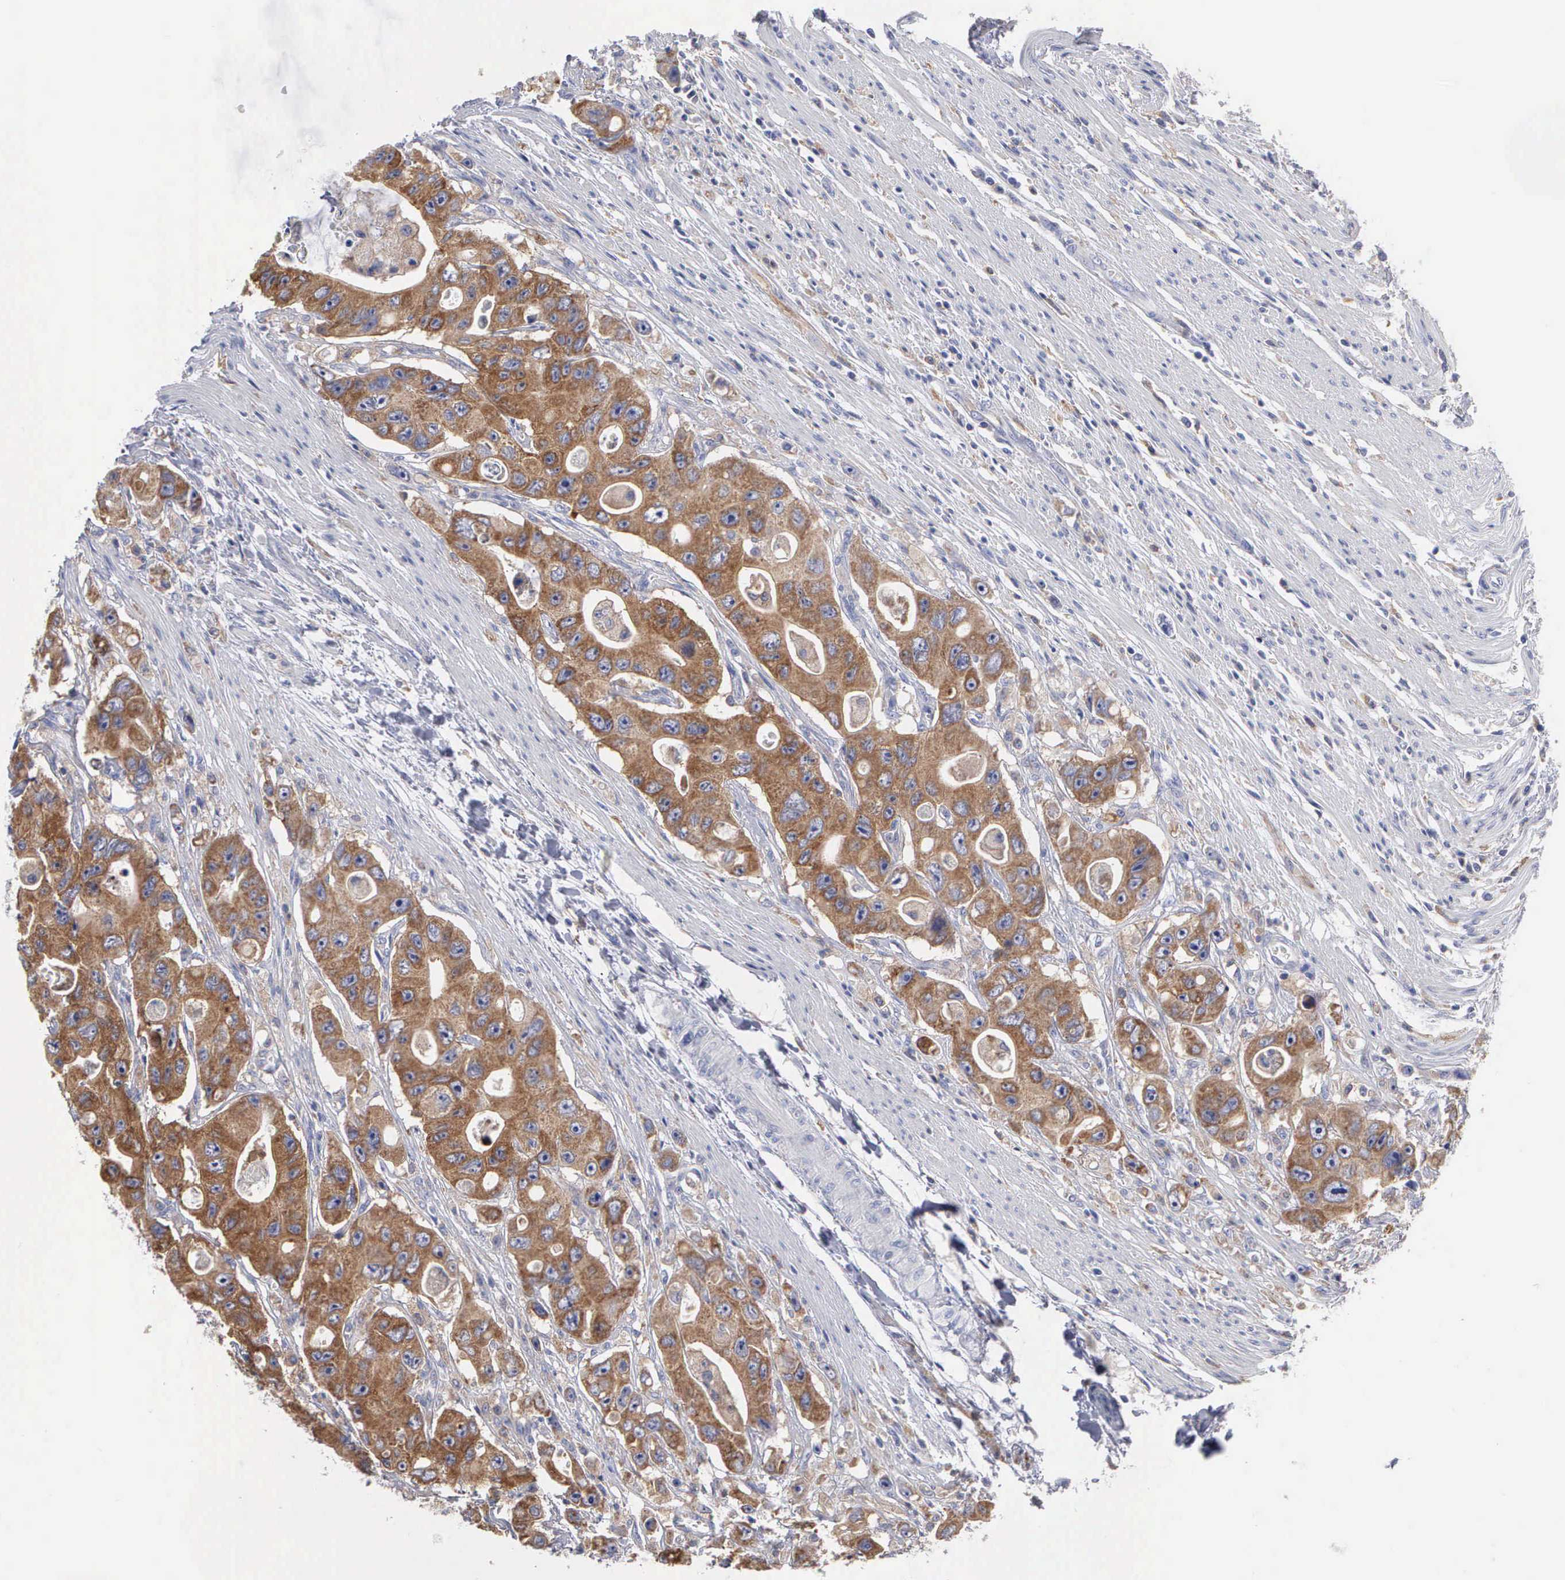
{"staining": {"intensity": "strong", "quantity": ">75%", "location": "cytoplasmic/membranous"}, "tissue": "colorectal cancer", "cell_type": "Tumor cells", "image_type": "cancer", "snomed": [{"axis": "morphology", "description": "Adenocarcinoma, NOS"}, {"axis": "topography", "description": "Colon"}], "caption": "Immunohistochemical staining of colorectal cancer (adenocarcinoma) shows high levels of strong cytoplasmic/membranous protein staining in approximately >75% of tumor cells.", "gene": "PTGS2", "patient": {"sex": "female", "age": 46}}